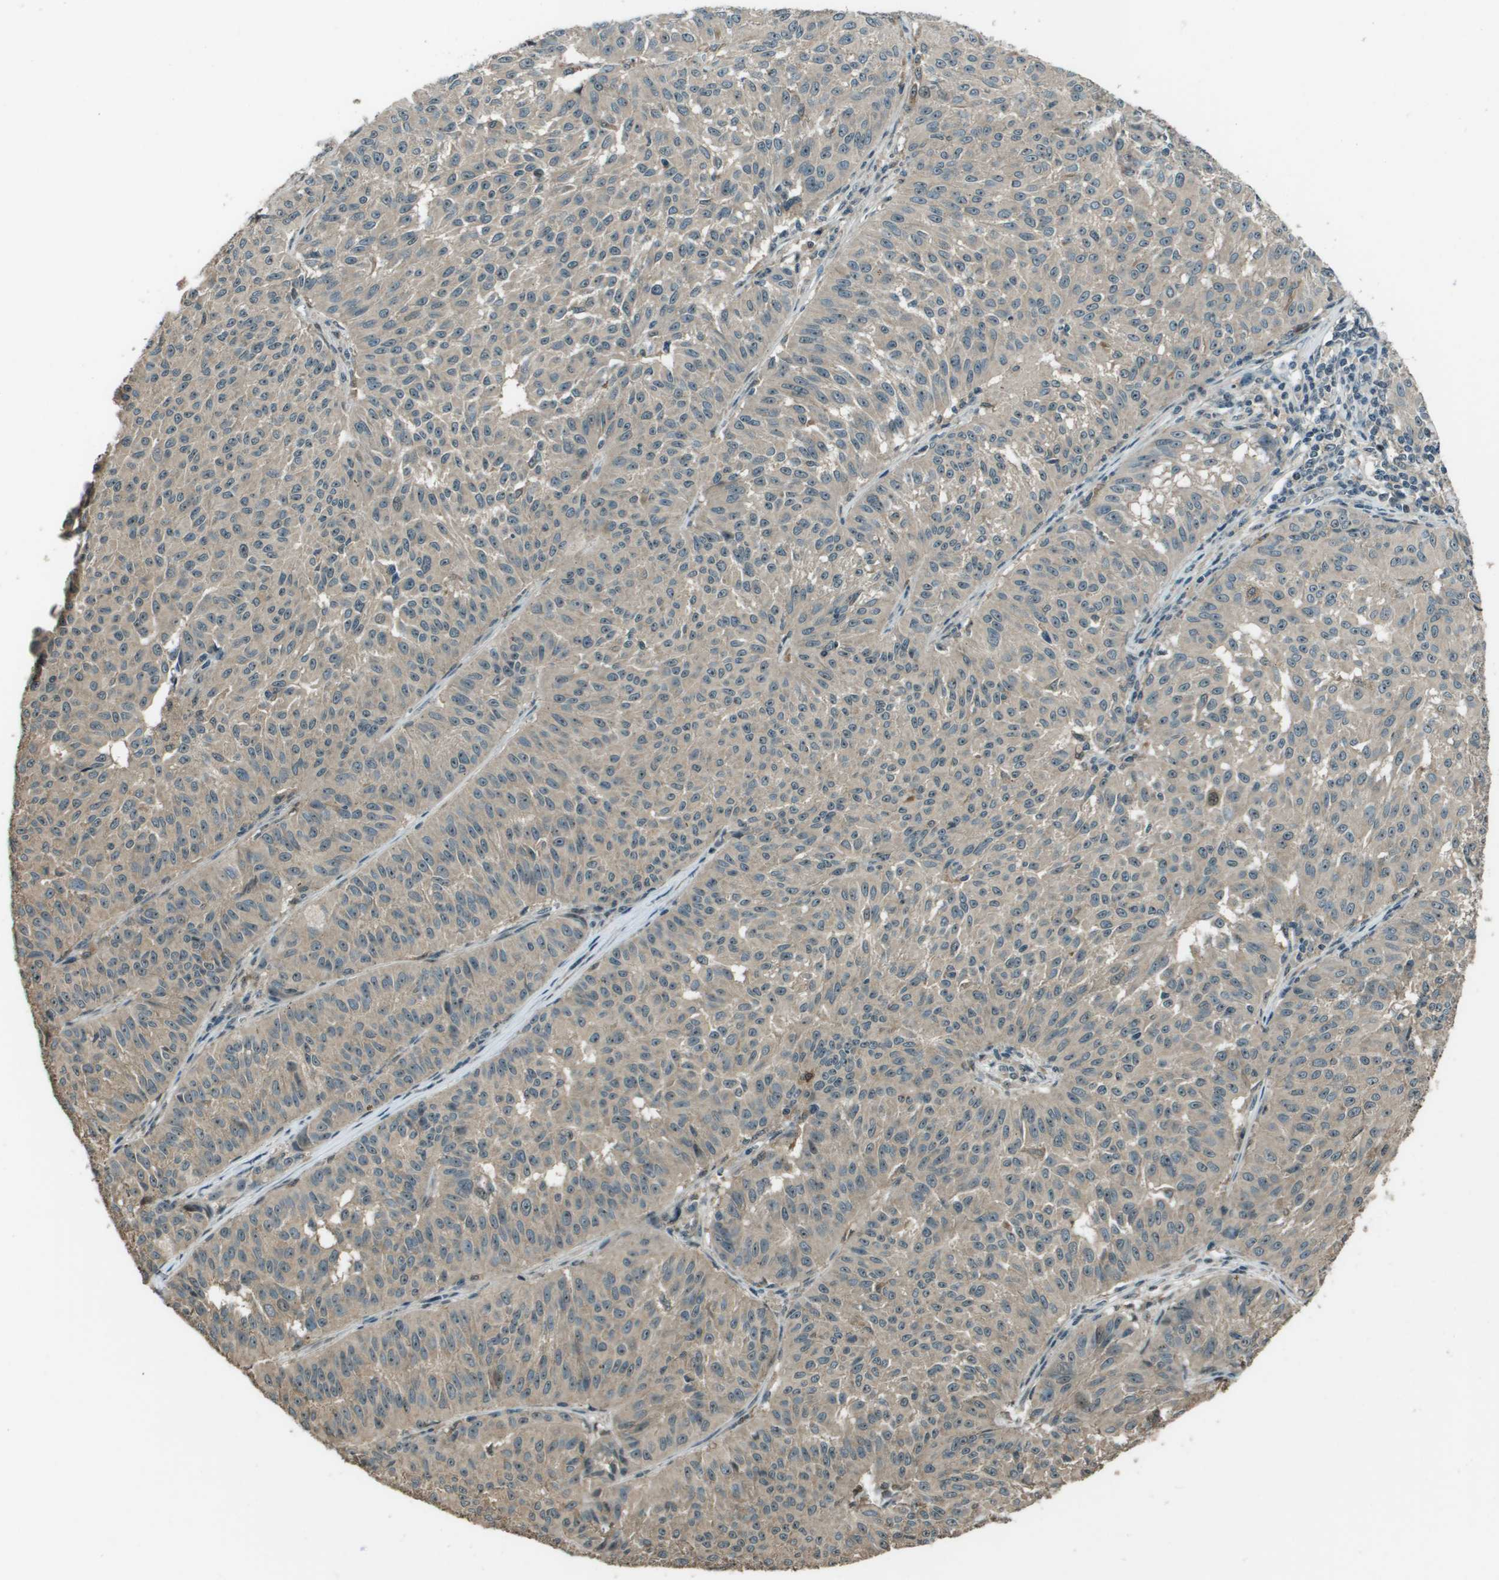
{"staining": {"intensity": "weak", "quantity": ">75%", "location": "cytoplasmic/membranous"}, "tissue": "melanoma", "cell_type": "Tumor cells", "image_type": "cancer", "snomed": [{"axis": "morphology", "description": "Malignant melanoma, NOS"}, {"axis": "topography", "description": "Skin"}], "caption": "About >75% of tumor cells in melanoma reveal weak cytoplasmic/membranous protein expression as visualized by brown immunohistochemical staining.", "gene": "SDC3", "patient": {"sex": "female", "age": 72}}